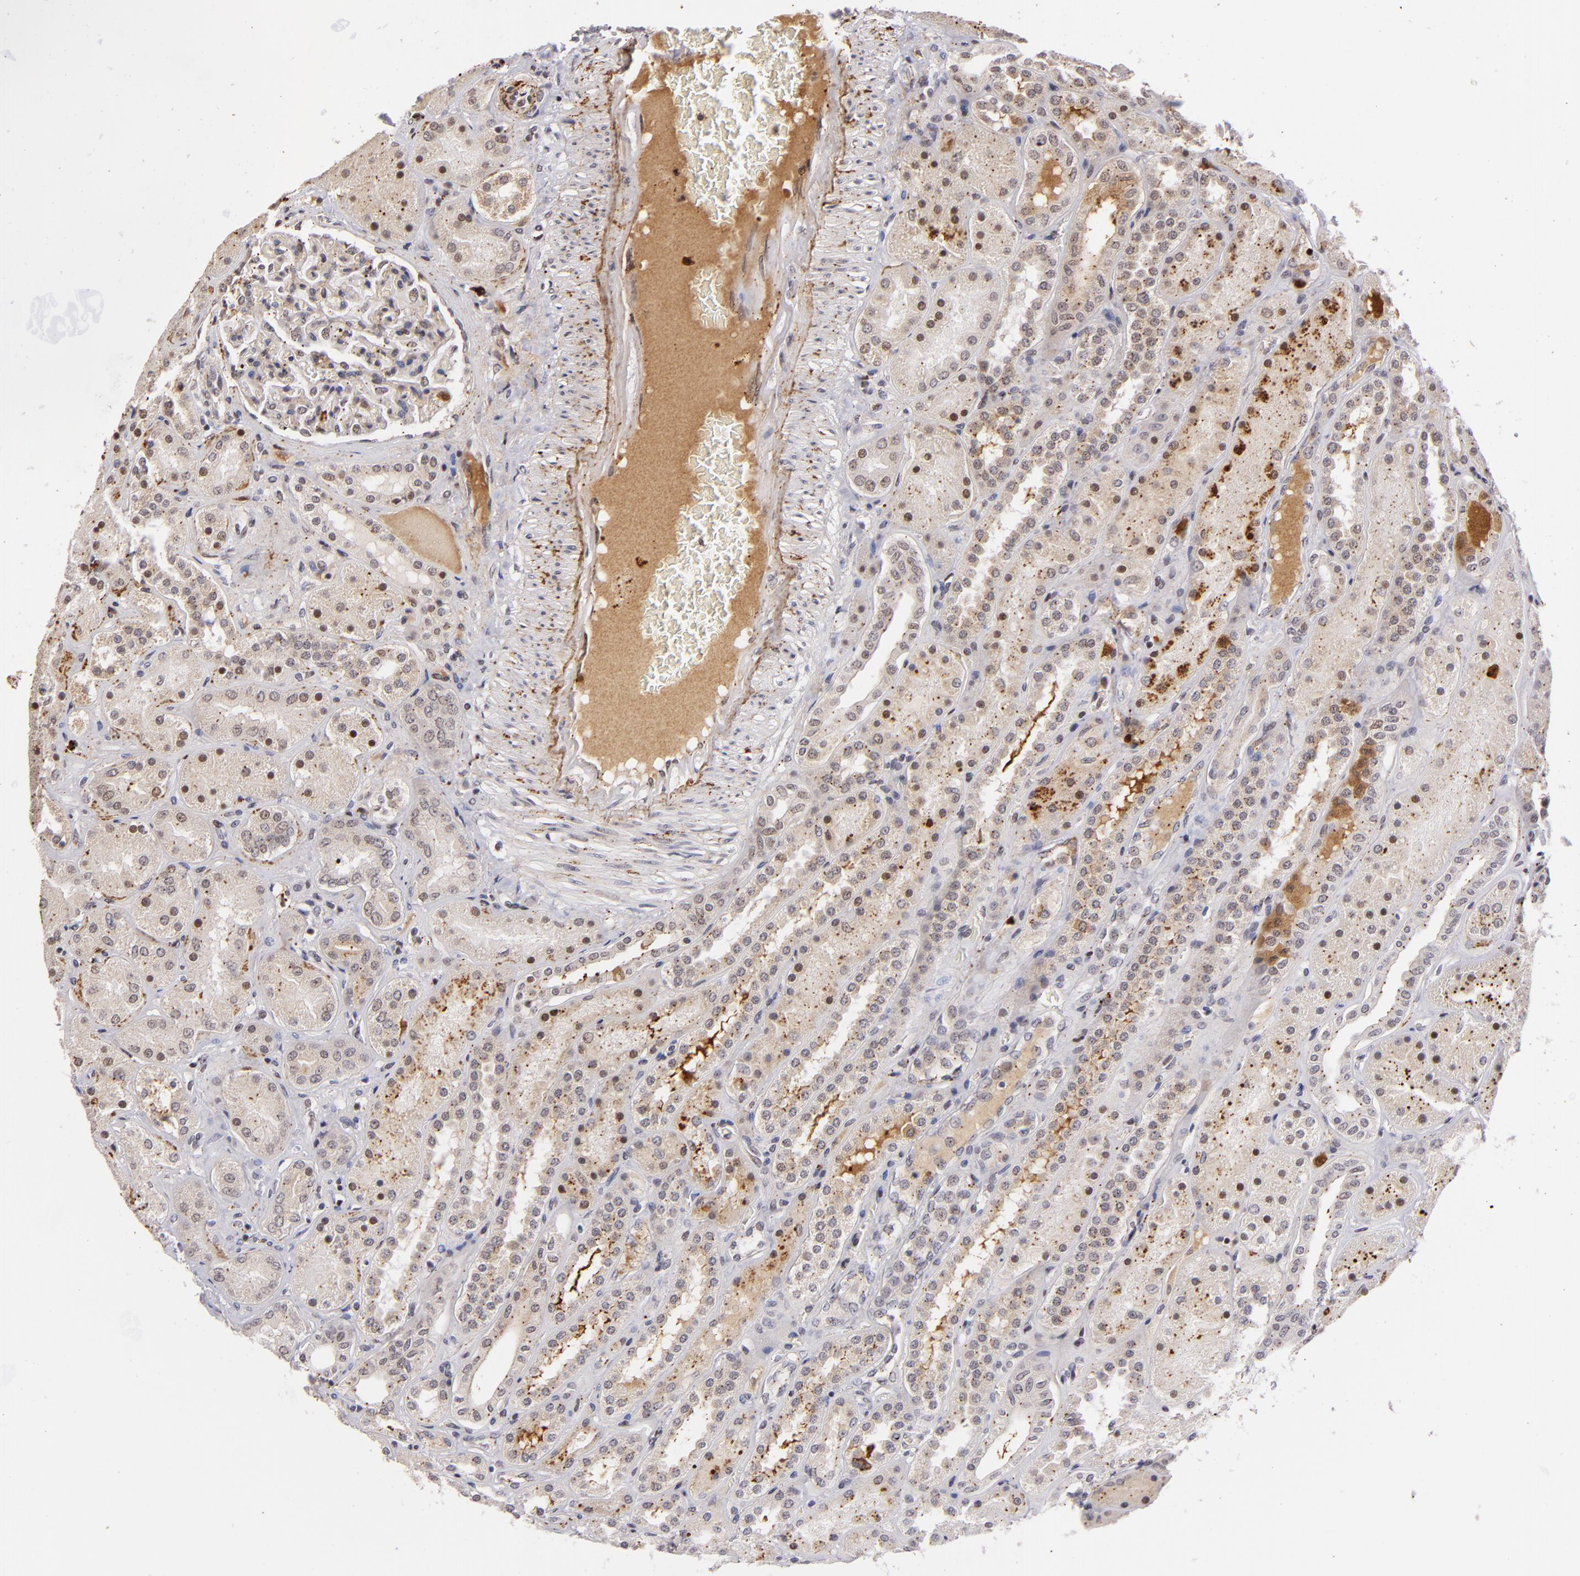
{"staining": {"intensity": "weak", "quantity": "<25%", "location": "nuclear"}, "tissue": "kidney", "cell_type": "Cells in glomeruli", "image_type": "normal", "snomed": [{"axis": "morphology", "description": "Normal tissue, NOS"}, {"axis": "topography", "description": "Kidney"}], "caption": "A micrograph of kidney stained for a protein reveals no brown staining in cells in glomeruli. (Immunohistochemistry (ihc), brightfield microscopy, high magnification).", "gene": "RXRG", "patient": {"sex": "male", "age": 28}}